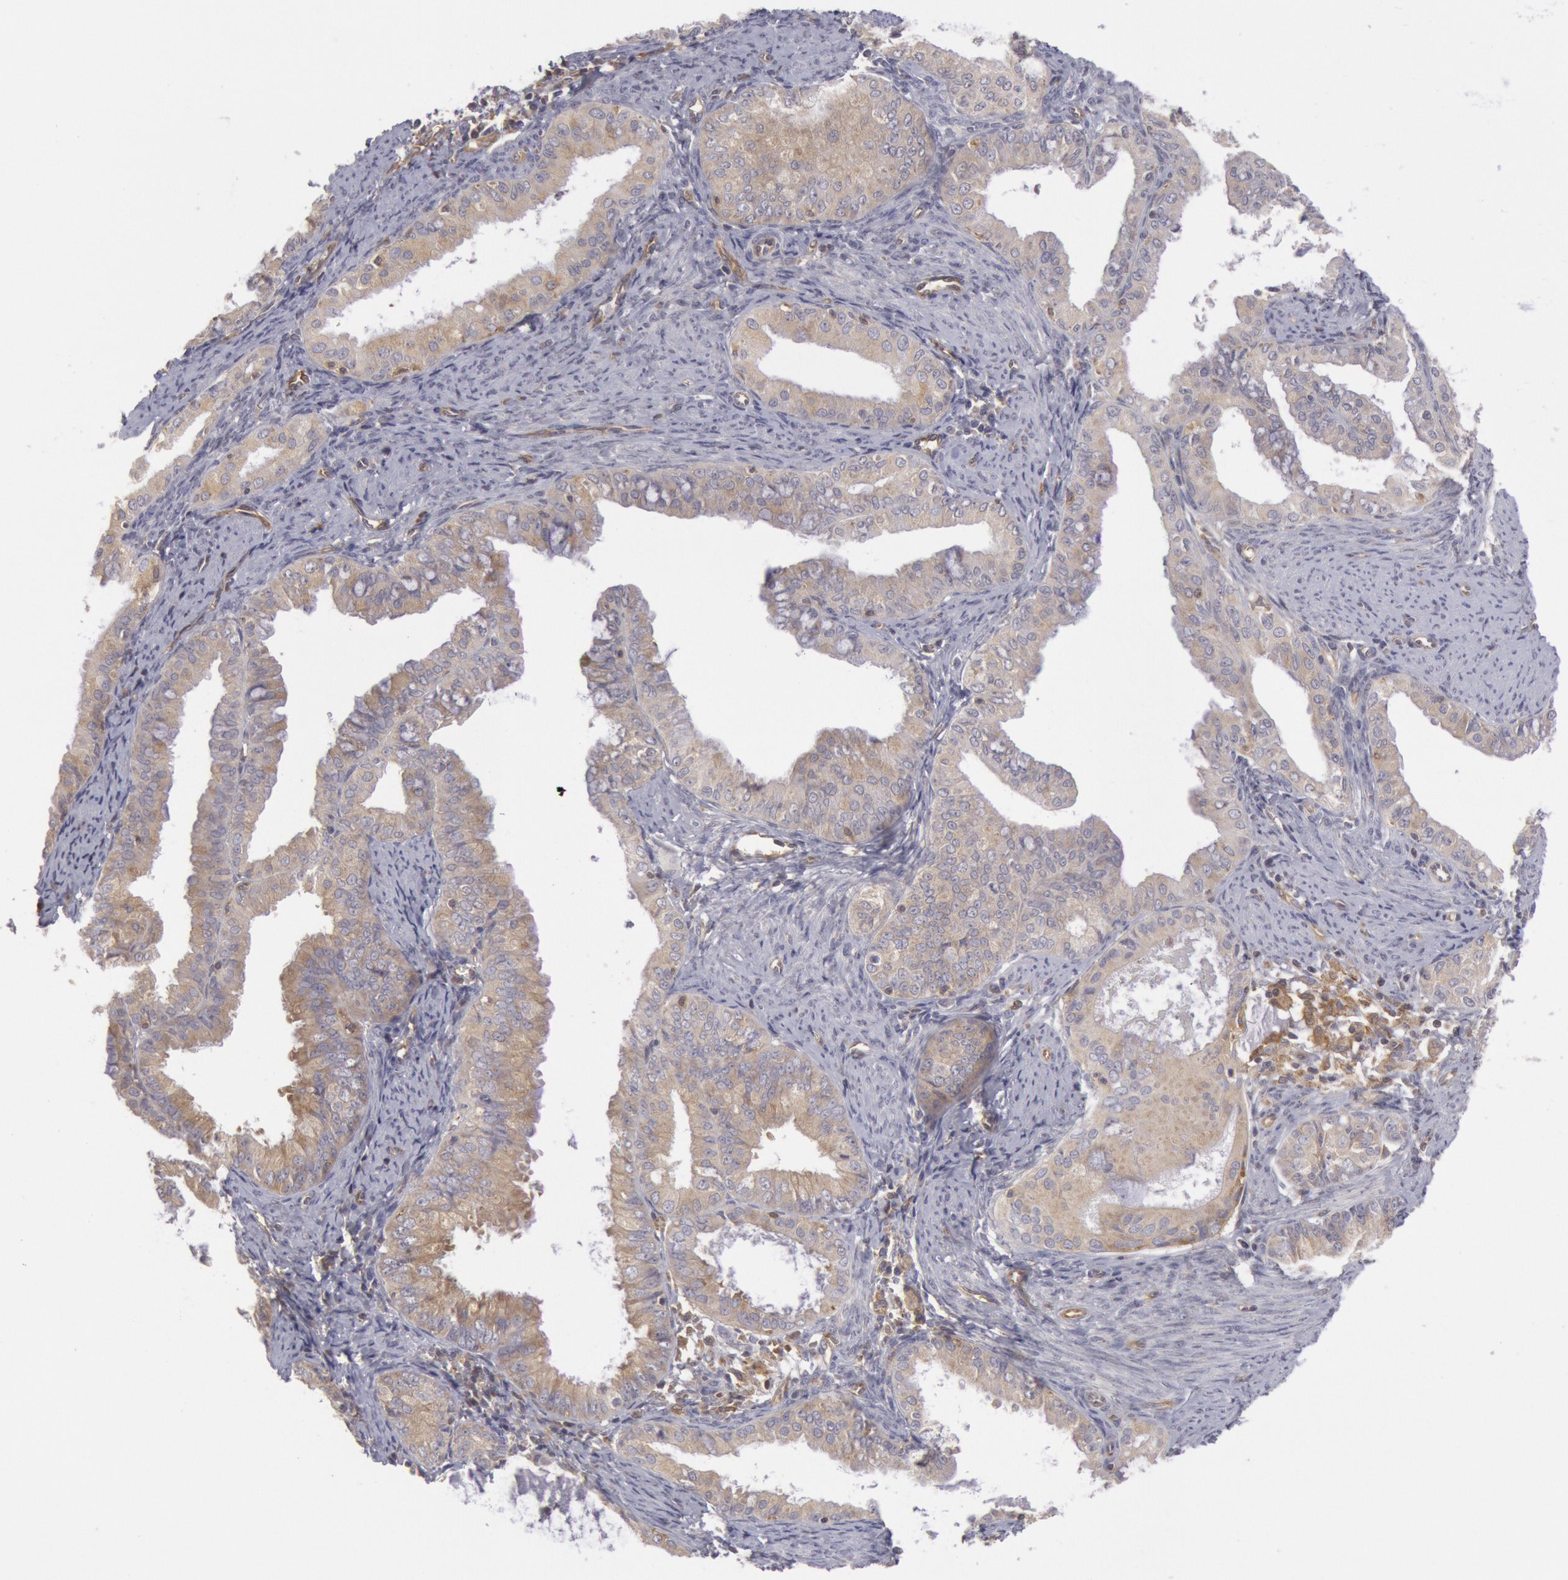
{"staining": {"intensity": "weak", "quantity": ">75%", "location": "cytoplasmic/membranous"}, "tissue": "endometrial cancer", "cell_type": "Tumor cells", "image_type": "cancer", "snomed": [{"axis": "morphology", "description": "Adenocarcinoma, NOS"}, {"axis": "topography", "description": "Endometrium"}], "caption": "A brown stain highlights weak cytoplasmic/membranous positivity of a protein in human adenocarcinoma (endometrial) tumor cells.", "gene": "IKBKB", "patient": {"sex": "female", "age": 76}}